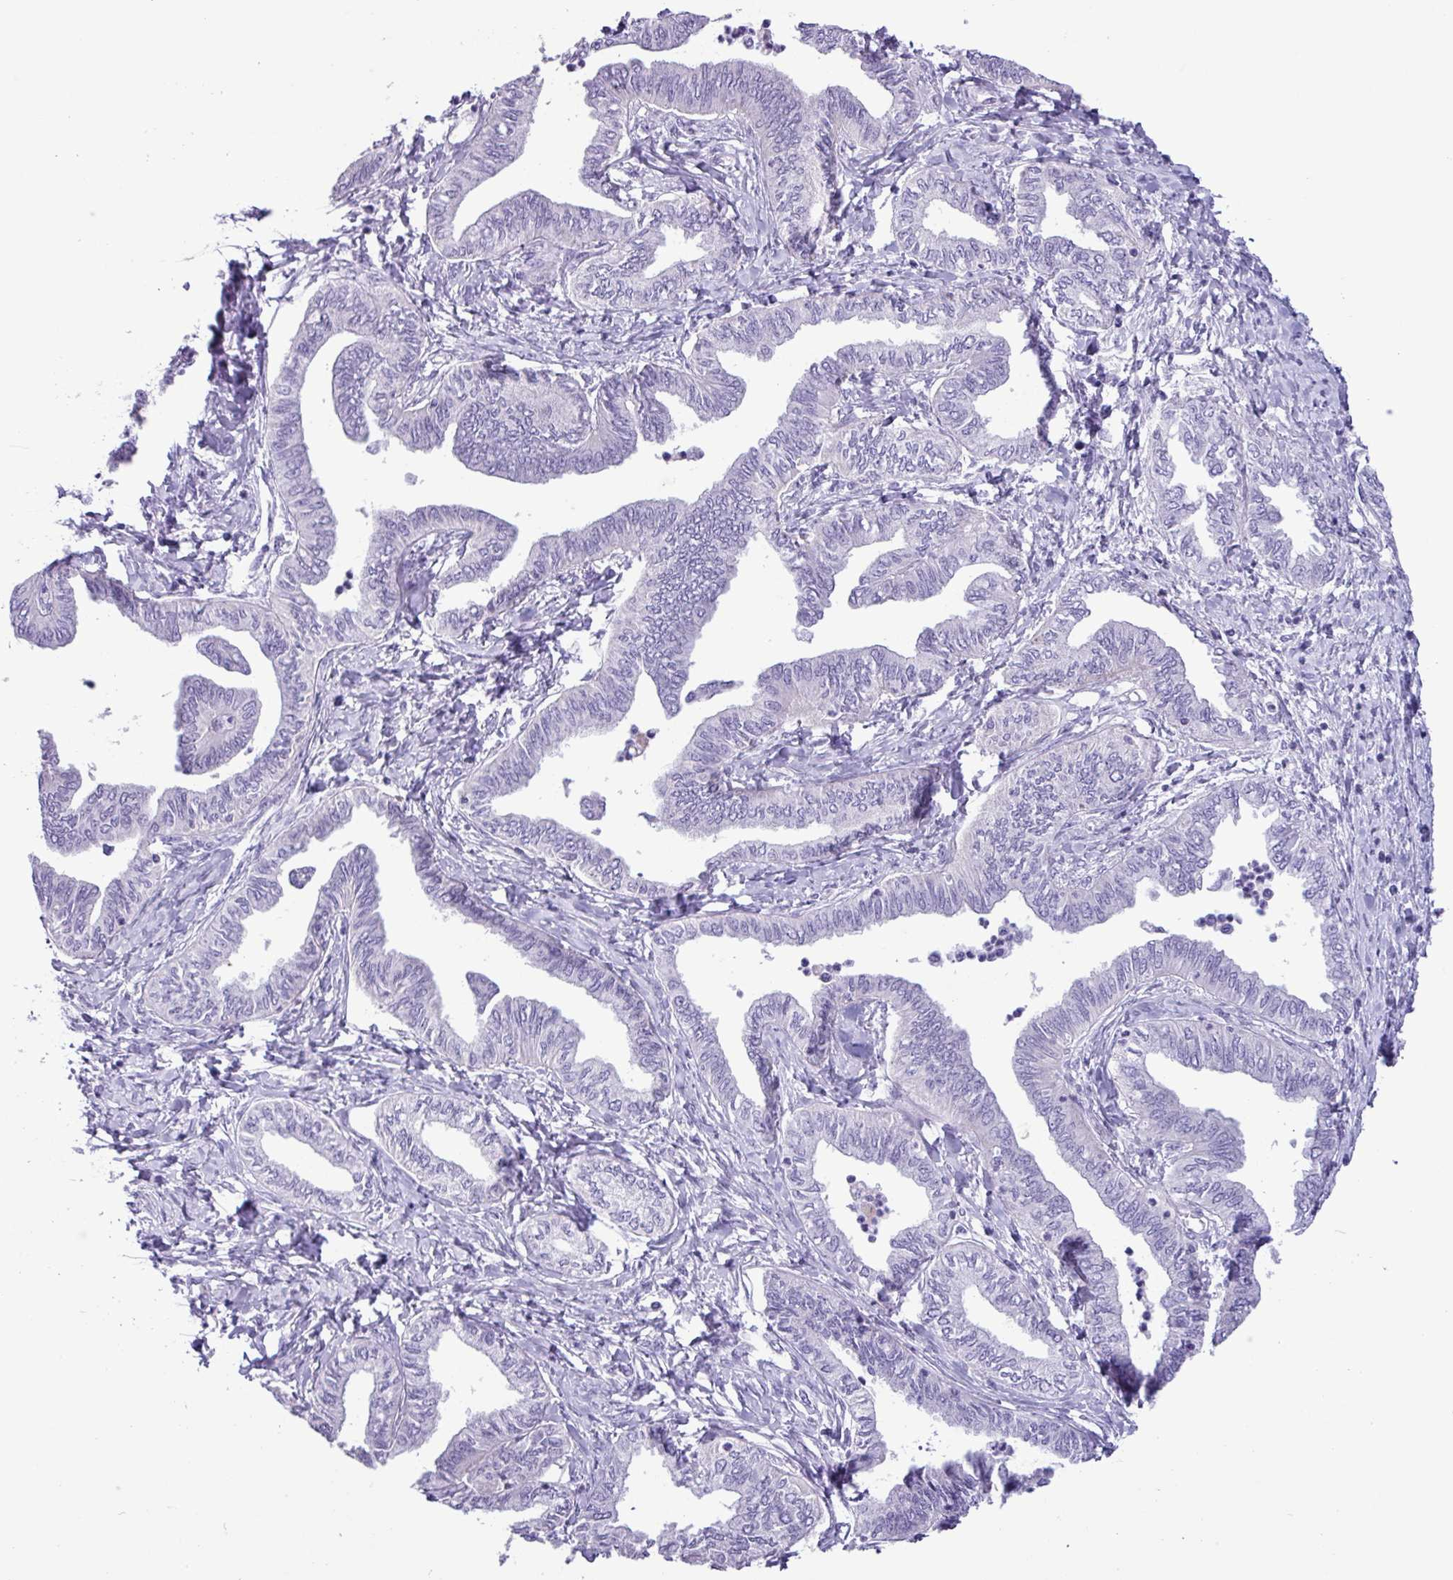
{"staining": {"intensity": "negative", "quantity": "none", "location": "none"}, "tissue": "ovarian cancer", "cell_type": "Tumor cells", "image_type": "cancer", "snomed": [{"axis": "morphology", "description": "Carcinoma, endometroid"}, {"axis": "topography", "description": "Ovary"}], "caption": "DAB (3,3'-diaminobenzidine) immunohistochemical staining of ovarian cancer shows no significant staining in tumor cells.", "gene": "AGO3", "patient": {"sex": "female", "age": 70}}